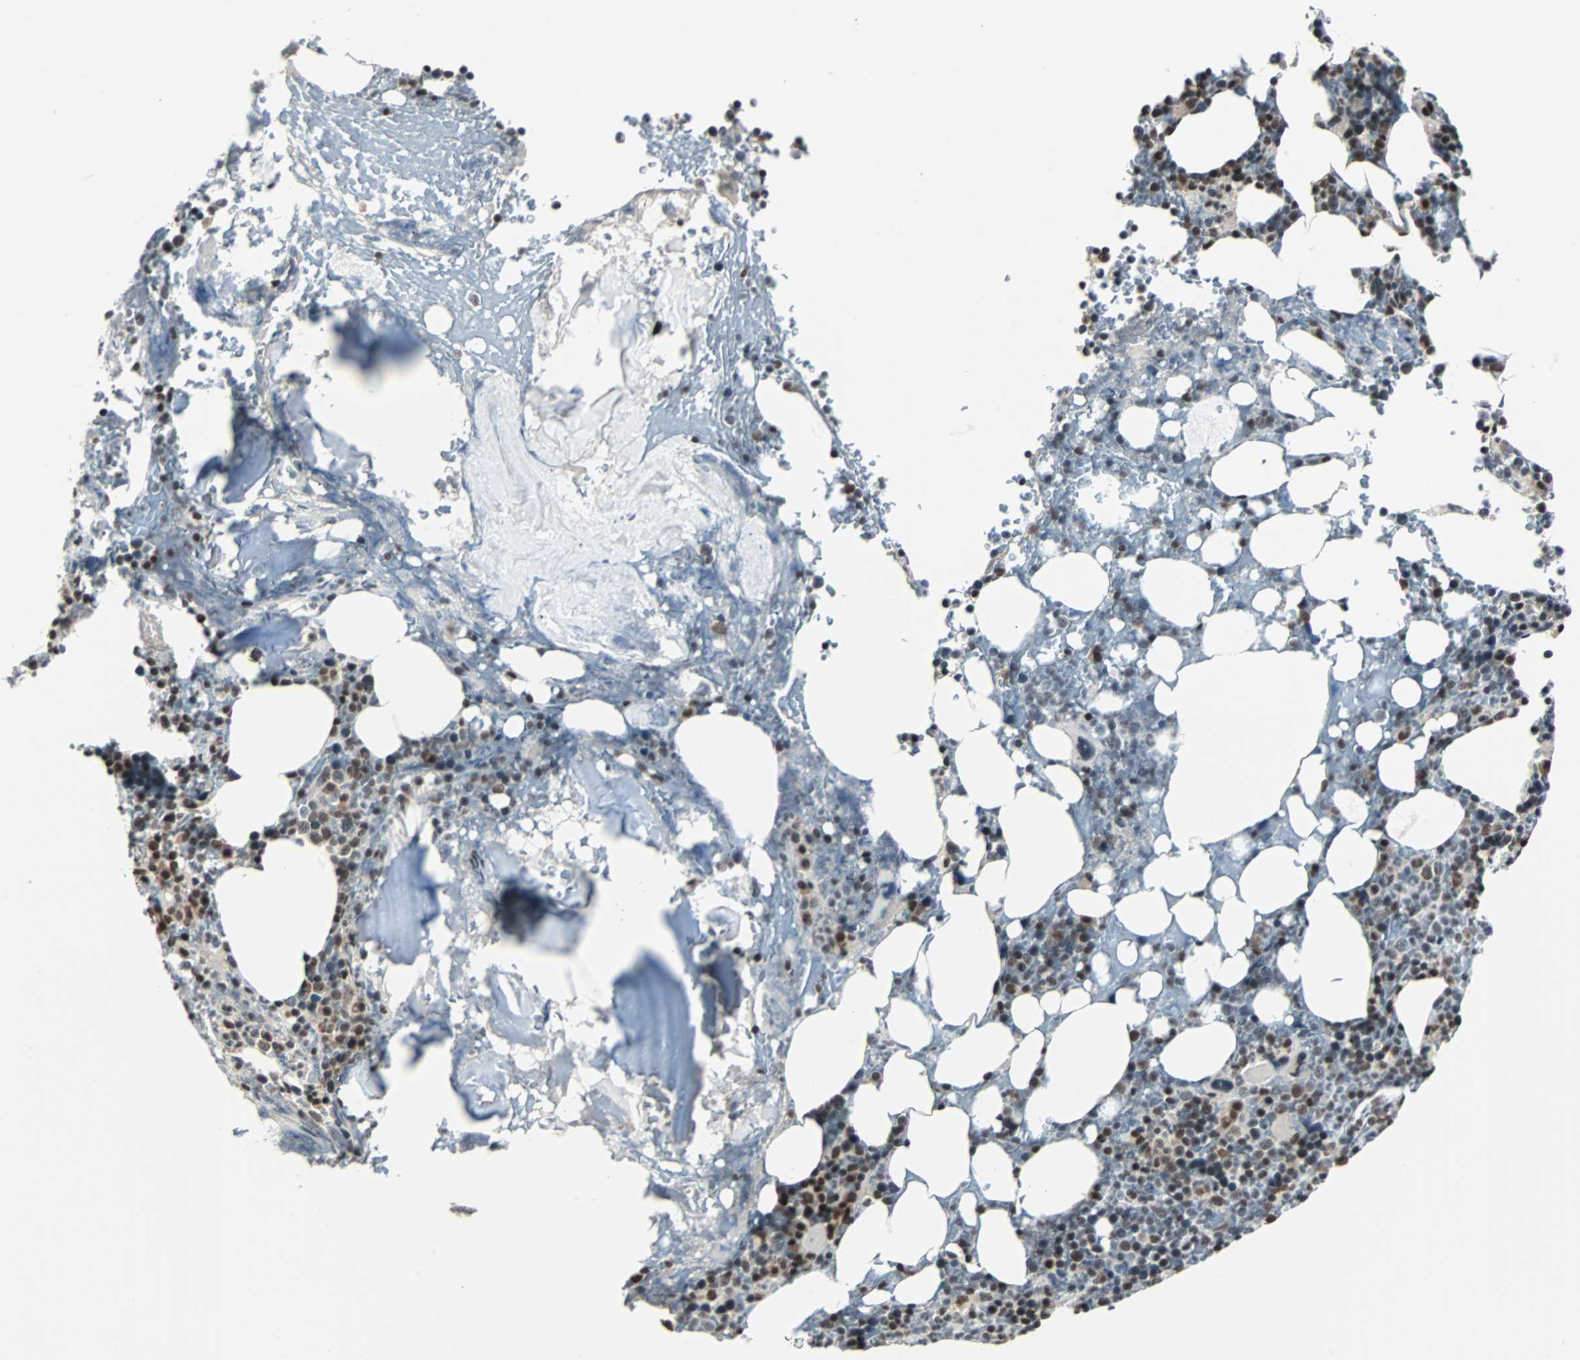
{"staining": {"intensity": "strong", "quantity": ">75%", "location": "nuclear"}, "tissue": "bone marrow", "cell_type": "Hematopoietic cells", "image_type": "normal", "snomed": [{"axis": "morphology", "description": "Normal tissue, NOS"}, {"axis": "topography", "description": "Bone marrow"}], "caption": "Protein staining of unremarkable bone marrow reveals strong nuclear expression in about >75% of hematopoietic cells. The protein of interest is stained brown, and the nuclei are stained in blue (DAB IHC with brightfield microscopy, high magnification).", "gene": "TERF2IP", "patient": {"sex": "female", "age": 66}}